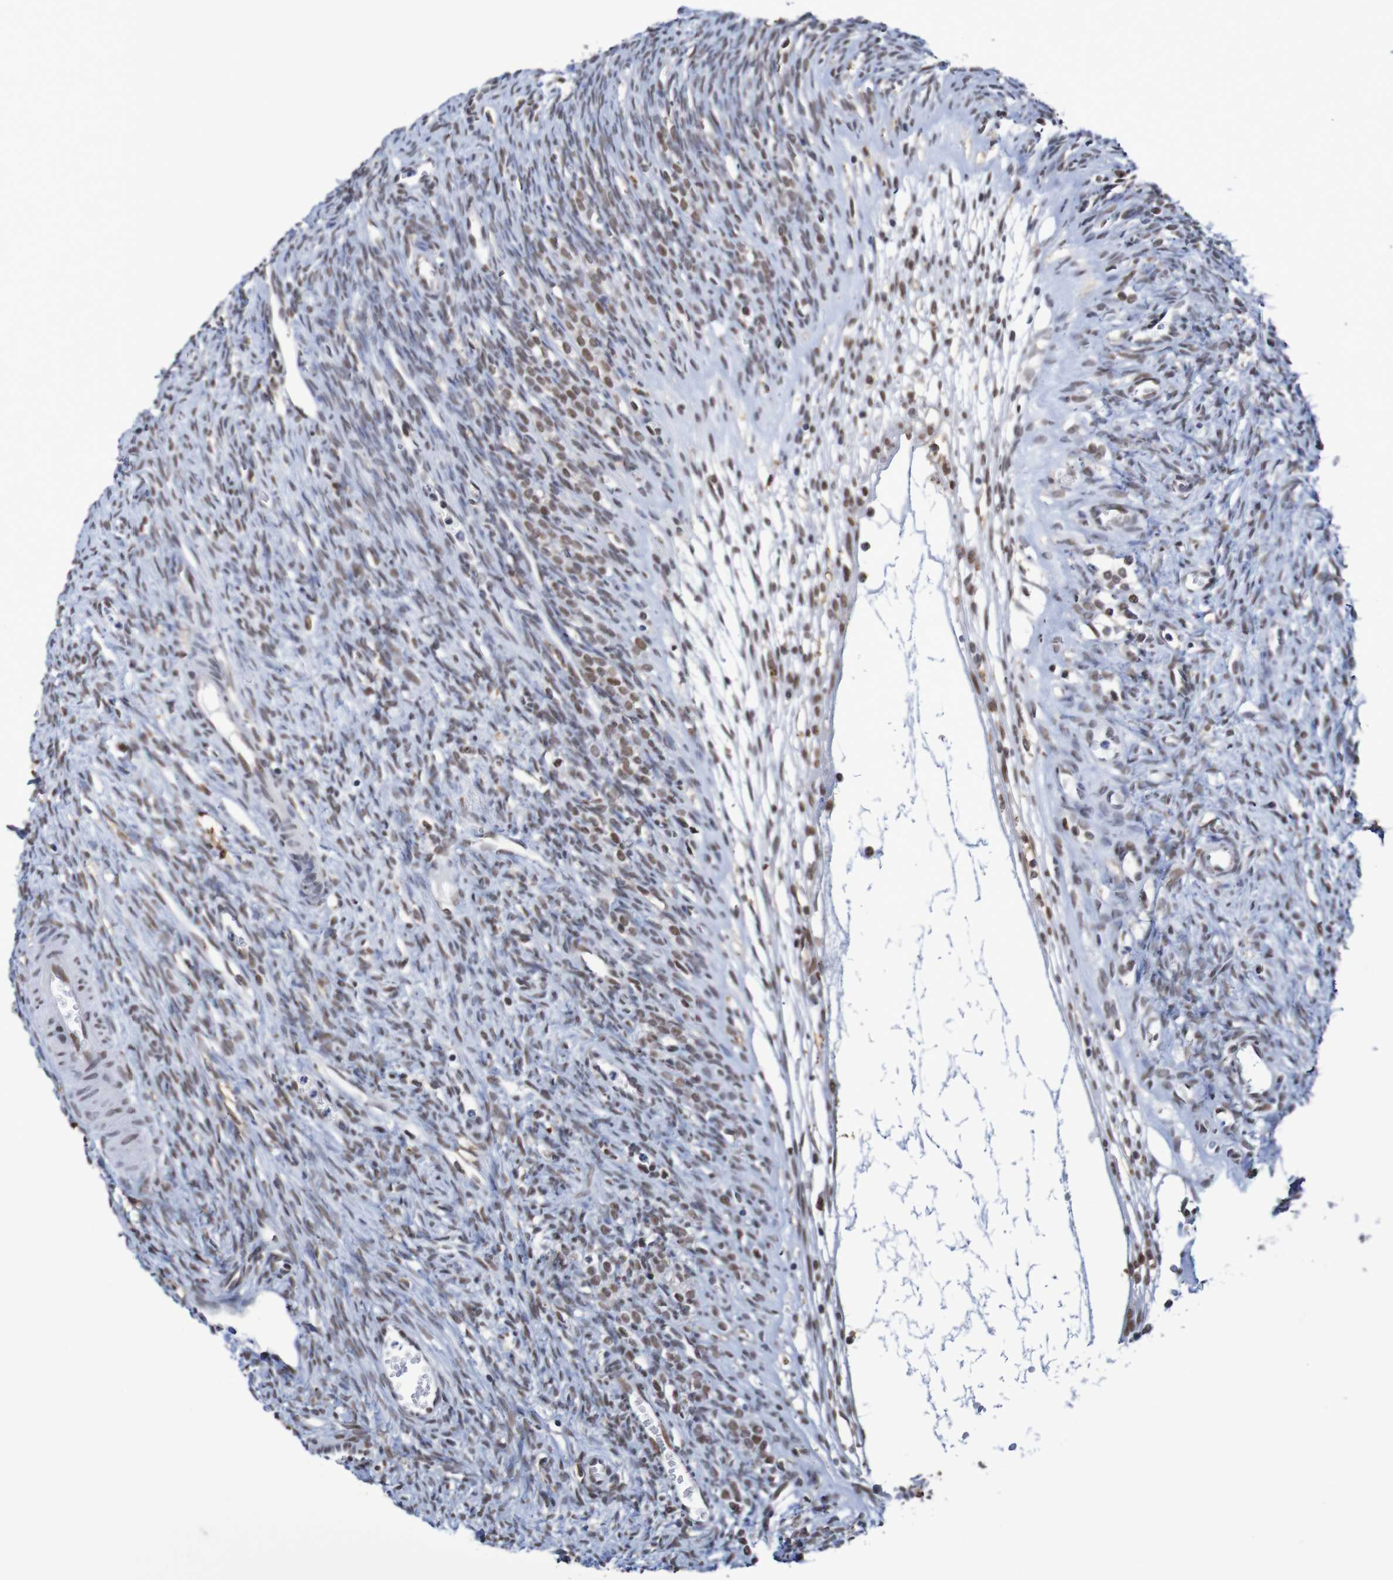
{"staining": {"intensity": "strong", "quantity": "25%-75%", "location": "nuclear"}, "tissue": "ovary", "cell_type": "Ovarian stroma cells", "image_type": "normal", "snomed": [{"axis": "morphology", "description": "Normal tissue, NOS"}, {"axis": "topography", "description": "Ovary"}], "caption": "Strong nuclear expression is seen in about 25%-75% of ovarian stroma cells in normal ovary.", "gene": "MRTFB", "patient": {"sex": "female", "age": 33}}